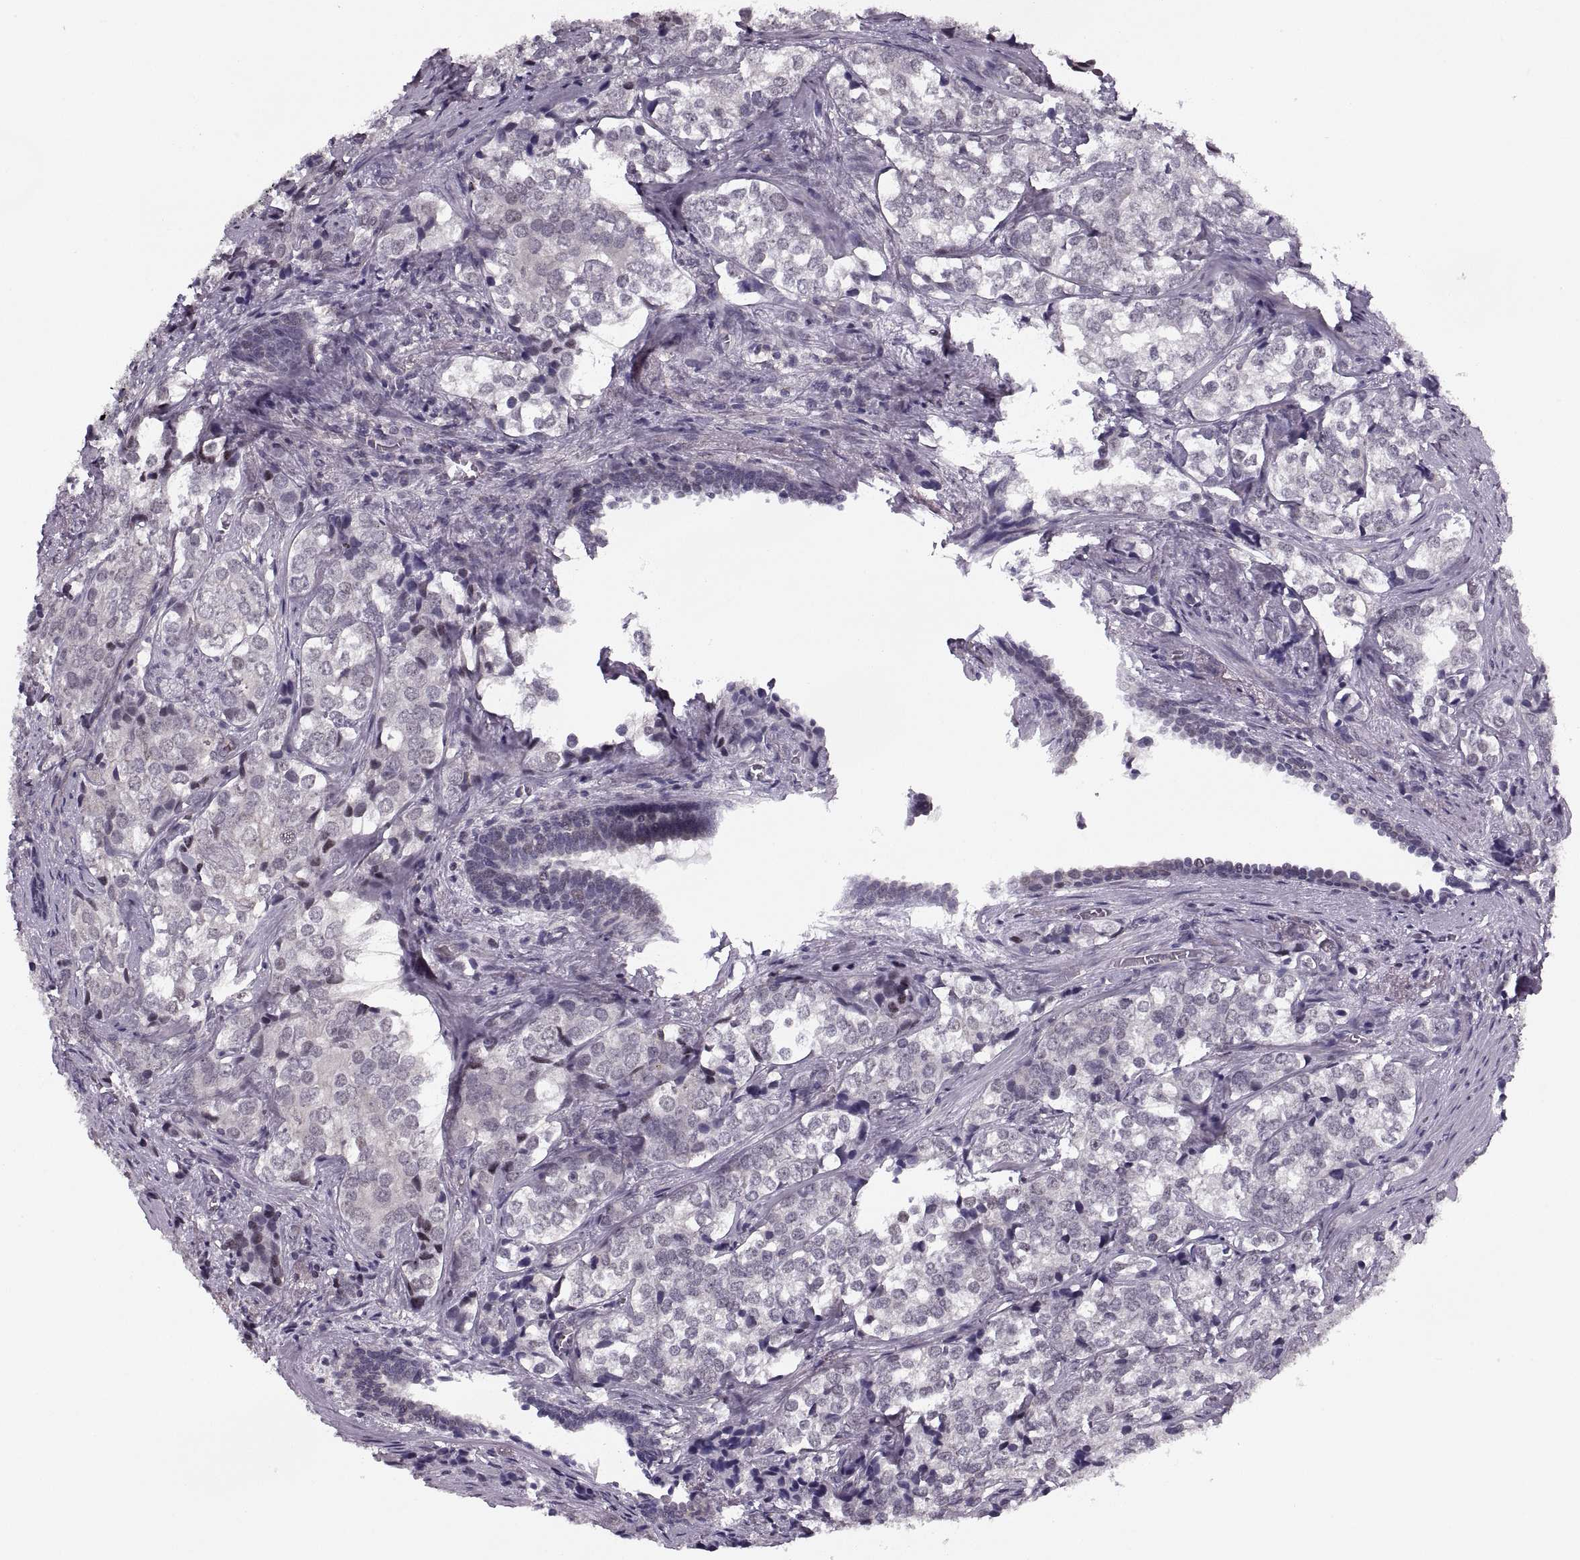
{"staining": {"intensity": "negative", "quantity": "none", "location": "none"}, "tissue": "prostate cancer", "cell_type": "Tumor cells", "image_type": "cancer", "snomed": [{"axis": "morphology", "description": "Adenocarcinoma, NOS"}, {"axis": "topography", "description": "Prostate and seminal vesicle, NOS"}], "caption": "This is a micrograph of immunohistochemistry (IHC) staining of prostate cancer (adenocarcinoma), which shows no staining in tumor cells. Brightfield microscopy of immunohistochemistry stained with DAB (brown) and hematoxylin (blue), captured at high magnification.", "gene": "LUZP2", "patient": {"sex": "male", "age": 63}}